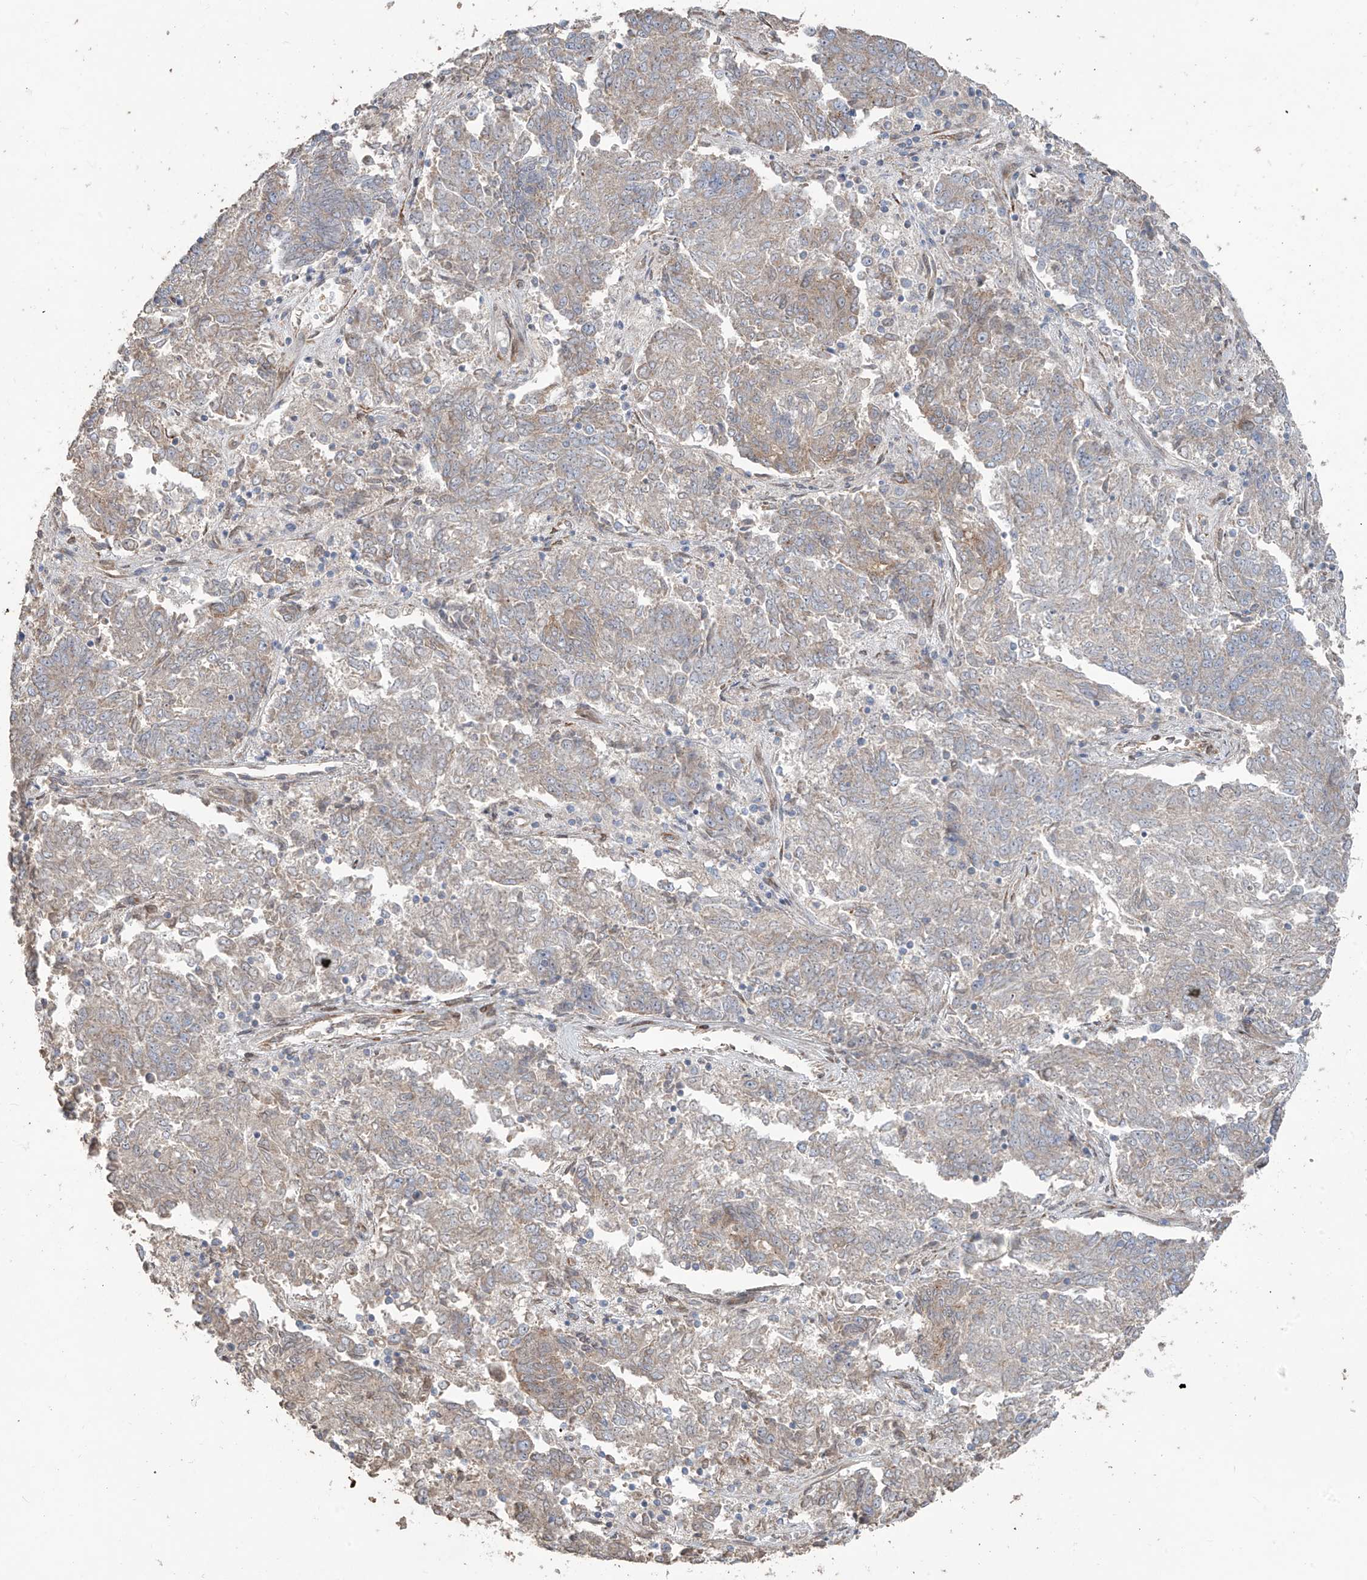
{"staining": {"intensity": "weak", "quantity": "<25%", "location": "cytoplasmic/membranous"}, "tissue": "endometrial cancer", "cell_type": "Tumor cells", "image_type": "cancer", "snomed": [{"axis": "morphology", "description": "Adenocarcinoma, NOS"}, {"axis": "topography", "description": "Endometrium"}], "caption": "A micrograph of human endometrial cancer (adenocarcinoma) is negative for staining in tumor cells. Nuclei are stained in blue.", "gene": "ABTB1", "patient": {"sex": "female", "age": 80}}